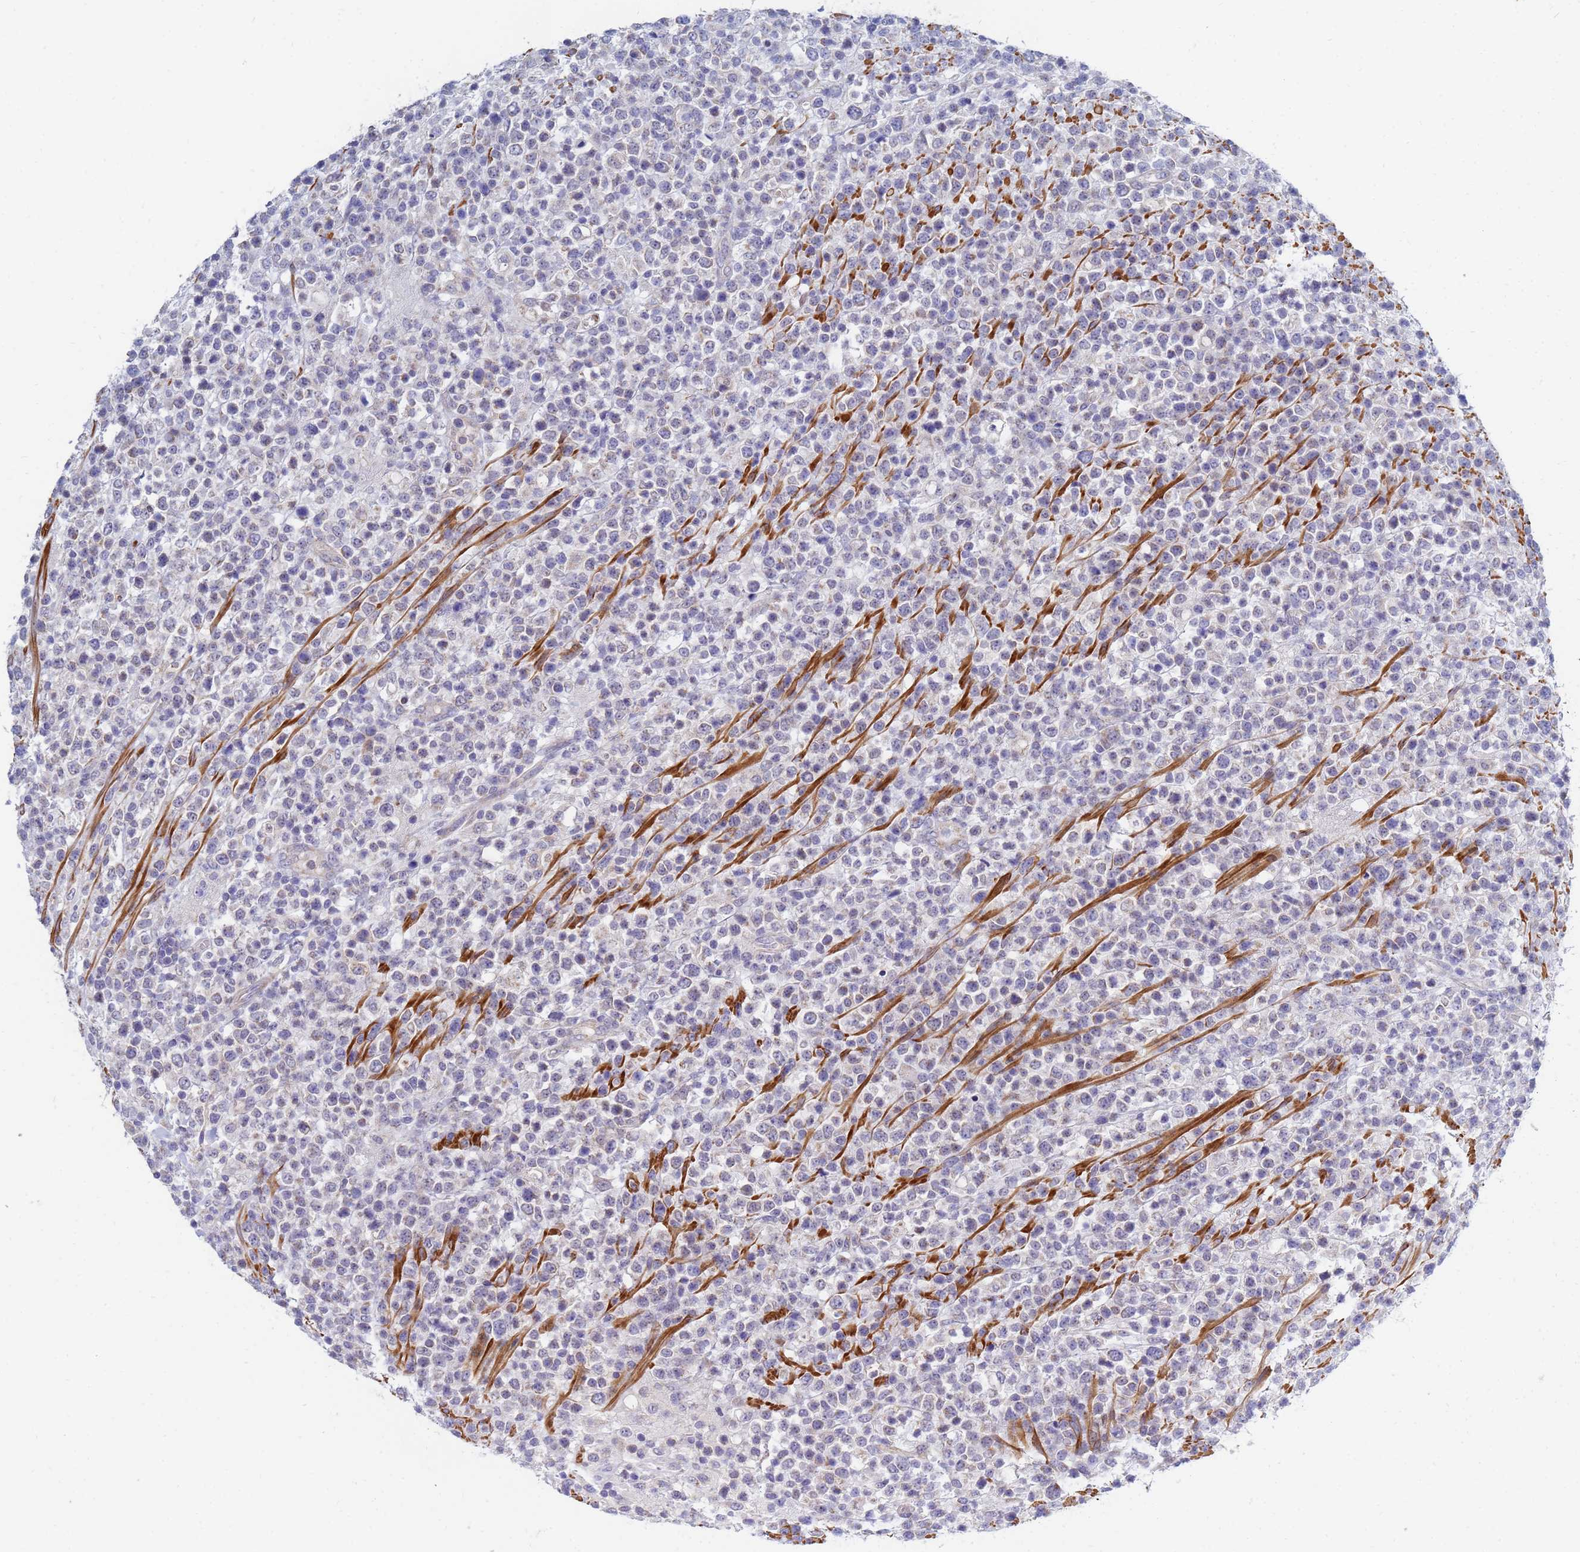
{"staining": {"intensity": "negative", "quantity": "none", "location": "none"}, "tissue": "lymphoma", "cell_type": "Tumor cells", "image_type": "cancer", "snomed": [{"axis": "morphology", "description": "Malignant lymphoma, non-Hodgkin's type, High grade"}, {"axis": "topography", "description": "Colon"}], "caption": "This image is of lymphoma stained with immunohistochemistry (IHC) to label a protein in brown with the nuclei are counter-stained blue. There is no staining in tumor cells. (DAB (3,3'-diaminobenzidine) immunohistochemistry with hematoxylin counter stain).", "gene": "SDR39U1", "patient": {"sex": "female", "age": 53}}